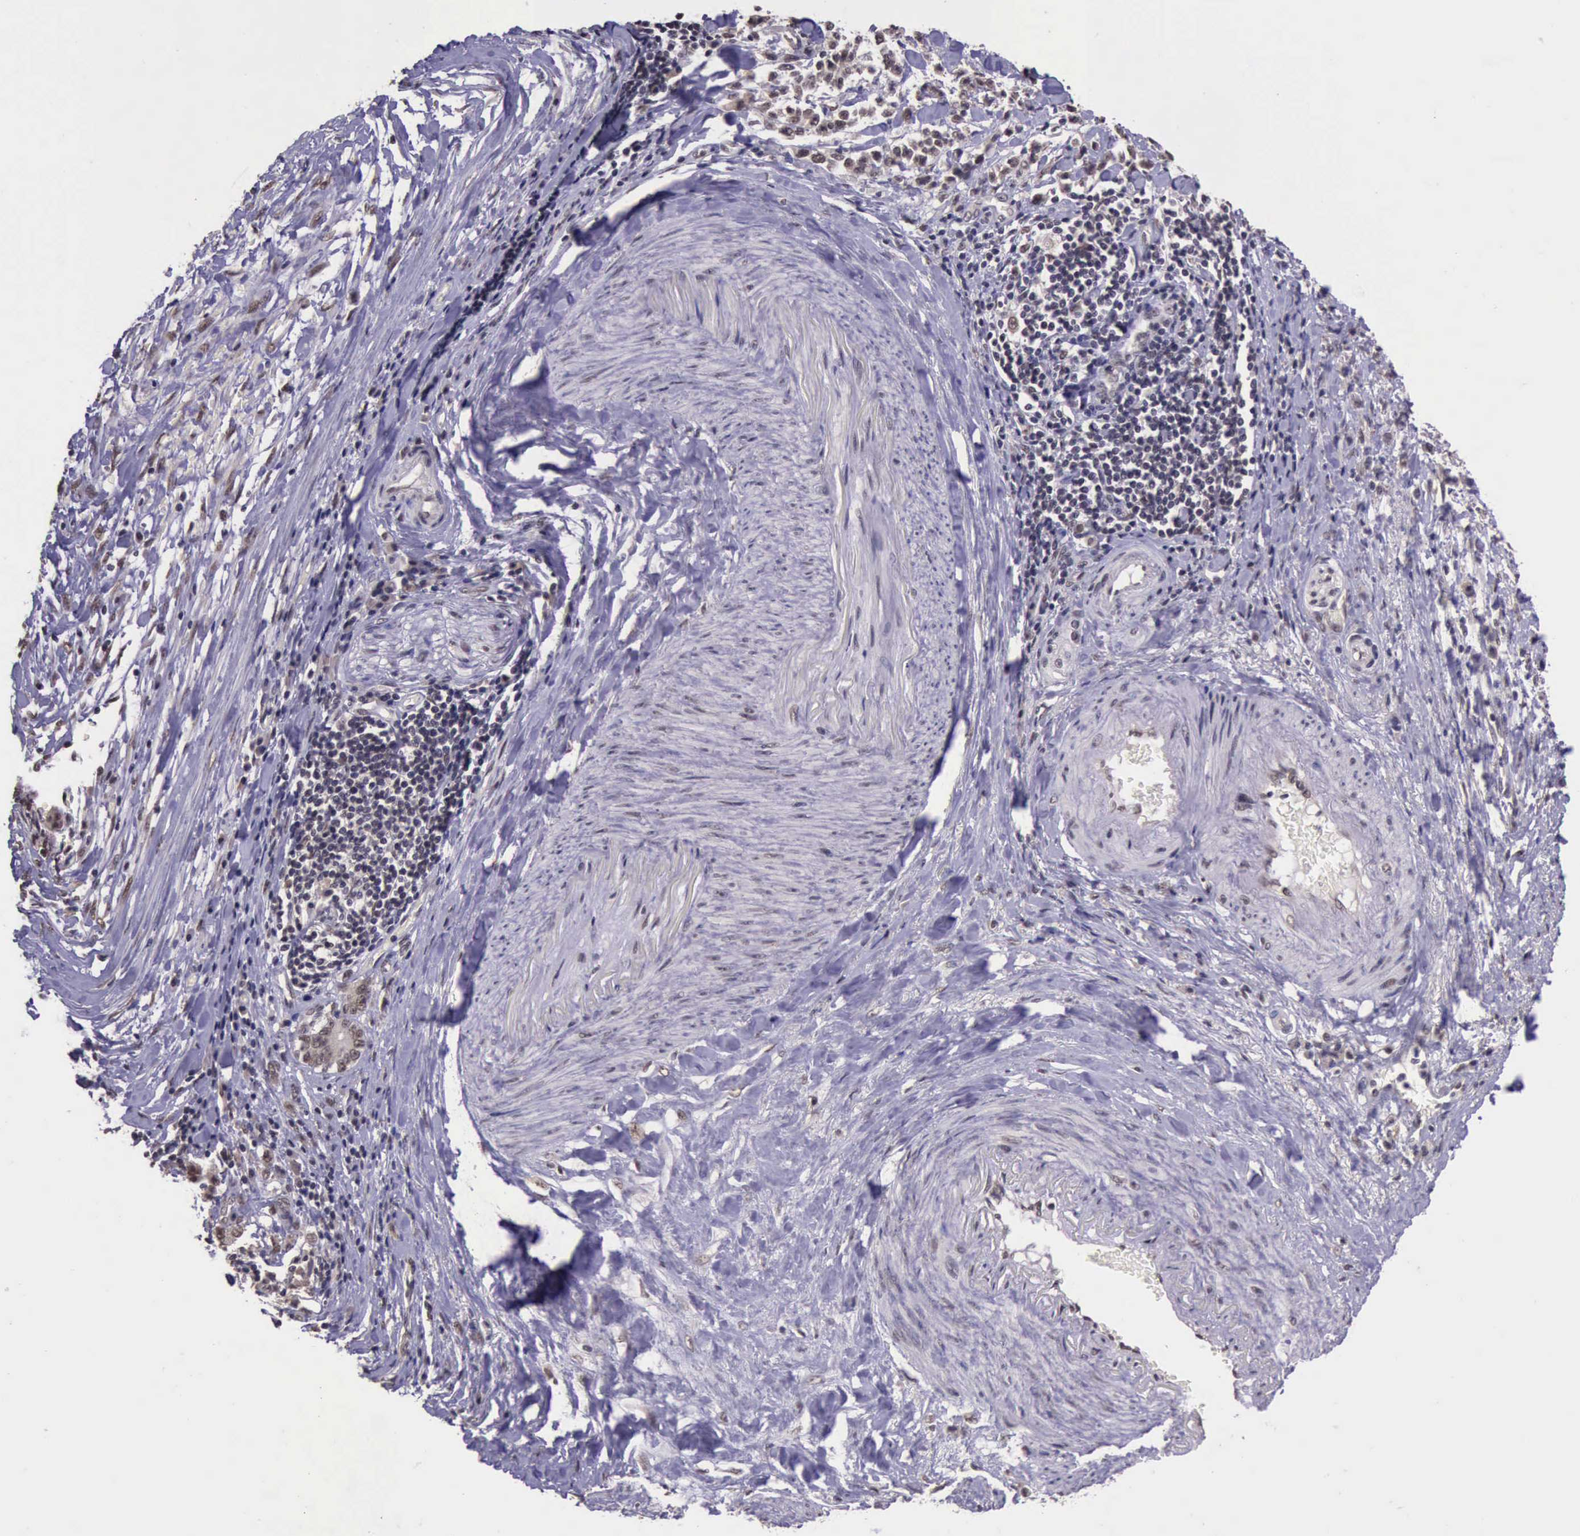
{"staining": {"intensity": "moderate", "quantity": ">75%", "location": "nuclear"}, "tissue": "stomach cancer", "cell_type": "Tumor cells", "image_type": "cancer", "snomed": [{"axis": "morphology", "description": "Adenocarcinoma, NOS"}, {"axis": "topography", "description": "Stomach, lower"}], "caption": "Moderate nuclear positivity is appreciated in about >75% of tumor cells in stomach cancer (adenocarcinoma).", "gene": "PRPF39", "patient": {"sex": "male", "age": 88}}